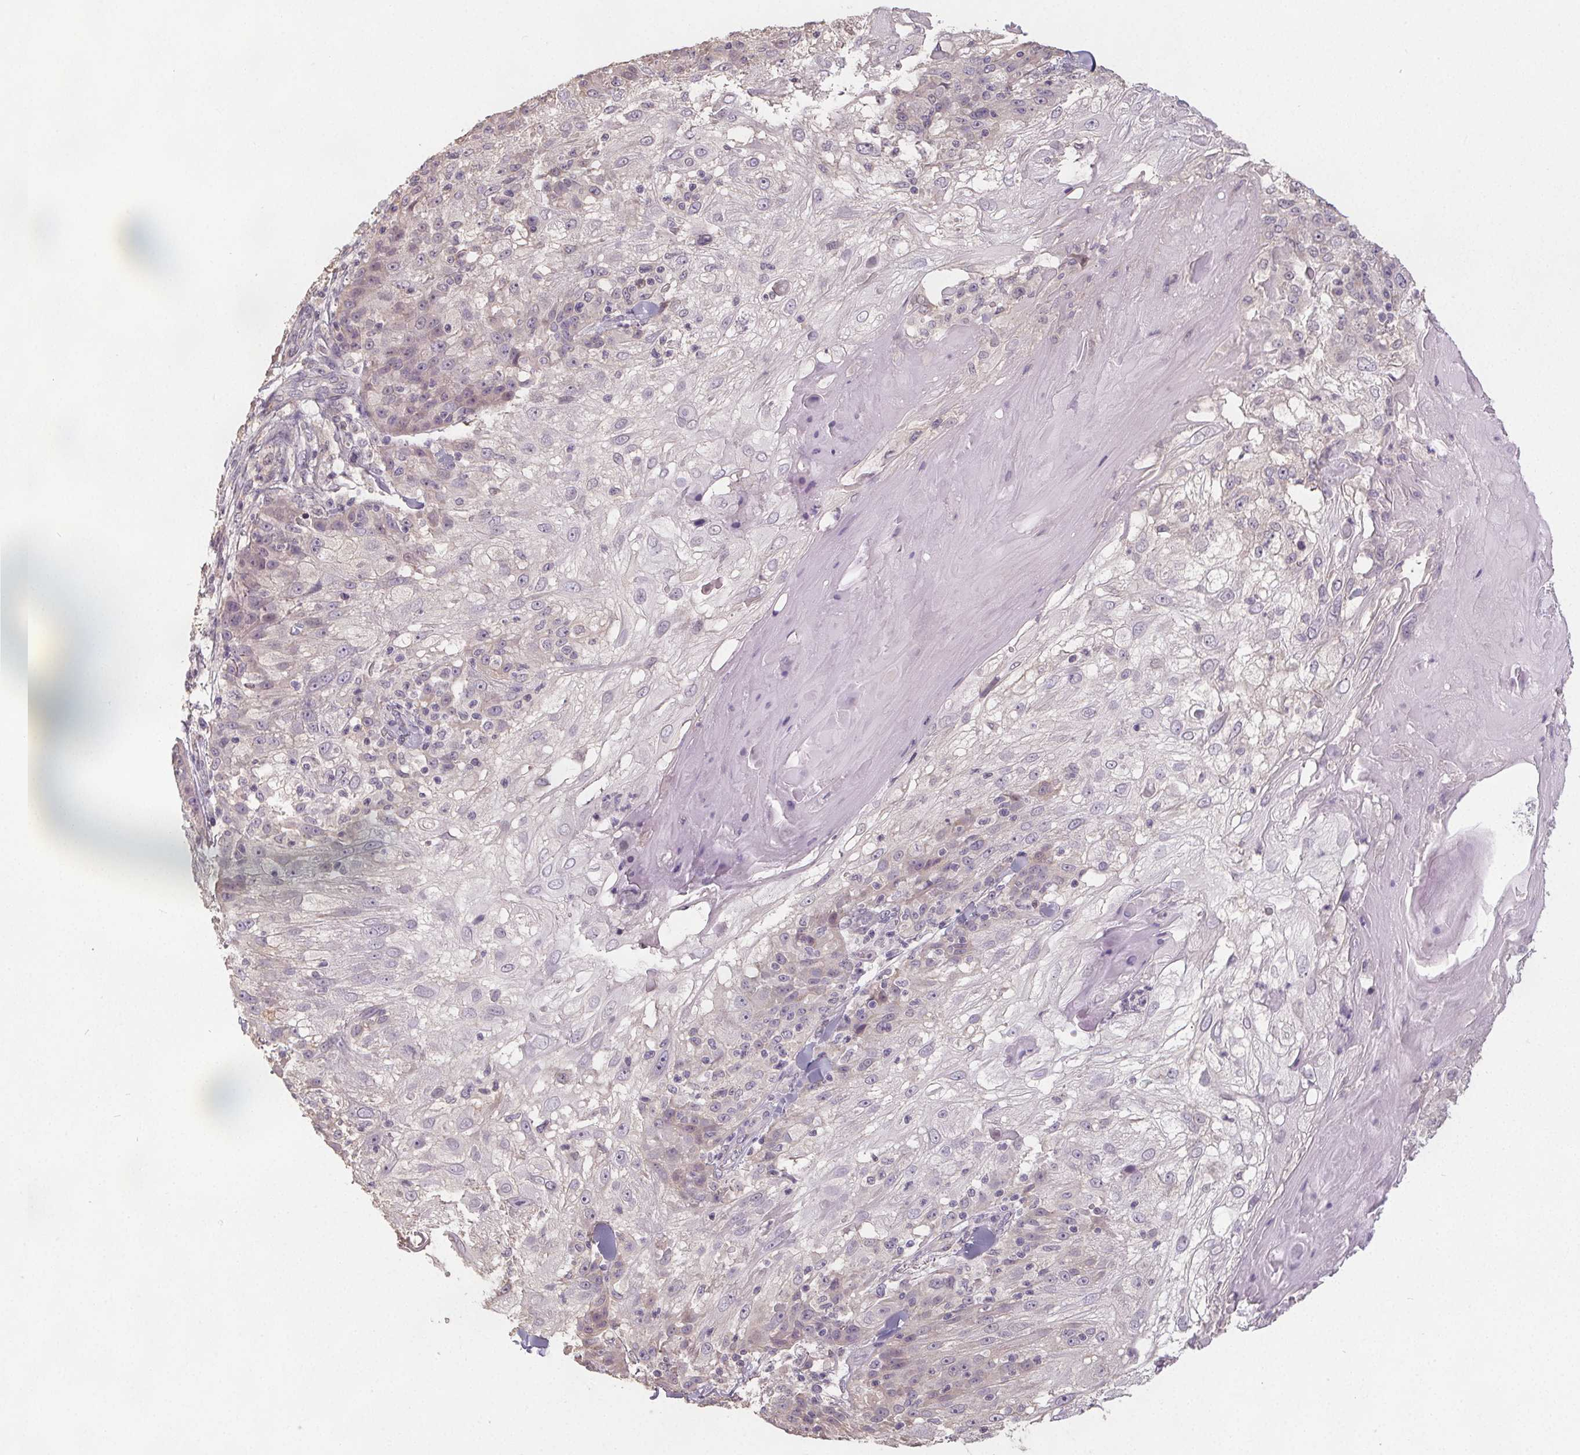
{"staining": {"intensity": "negative", "quantity": "none", "location": "none"}, "tissue": "skin cancer", "cell_type": "Tumor cells", "image_type": "cancer", "snomed": [{"axis": "morphology", "description": "Normal tissue, NOS"}, {"axis": "morphology", "description": "Squamous cell carcinoma, NOS"}, {"axis": "topography", "description": "Skin"}], "caption": "Tumor cells show no significant expression in skin squamous cell carcinoma. (Stains: DAB (3,3'-diaminobenzidine) IHC with hematoxylin counter stain, Microscopy: brightfield microscopy at high magnification).", "gene": "SLC26A2", "patient": {"sex": "female", "age": 83}}